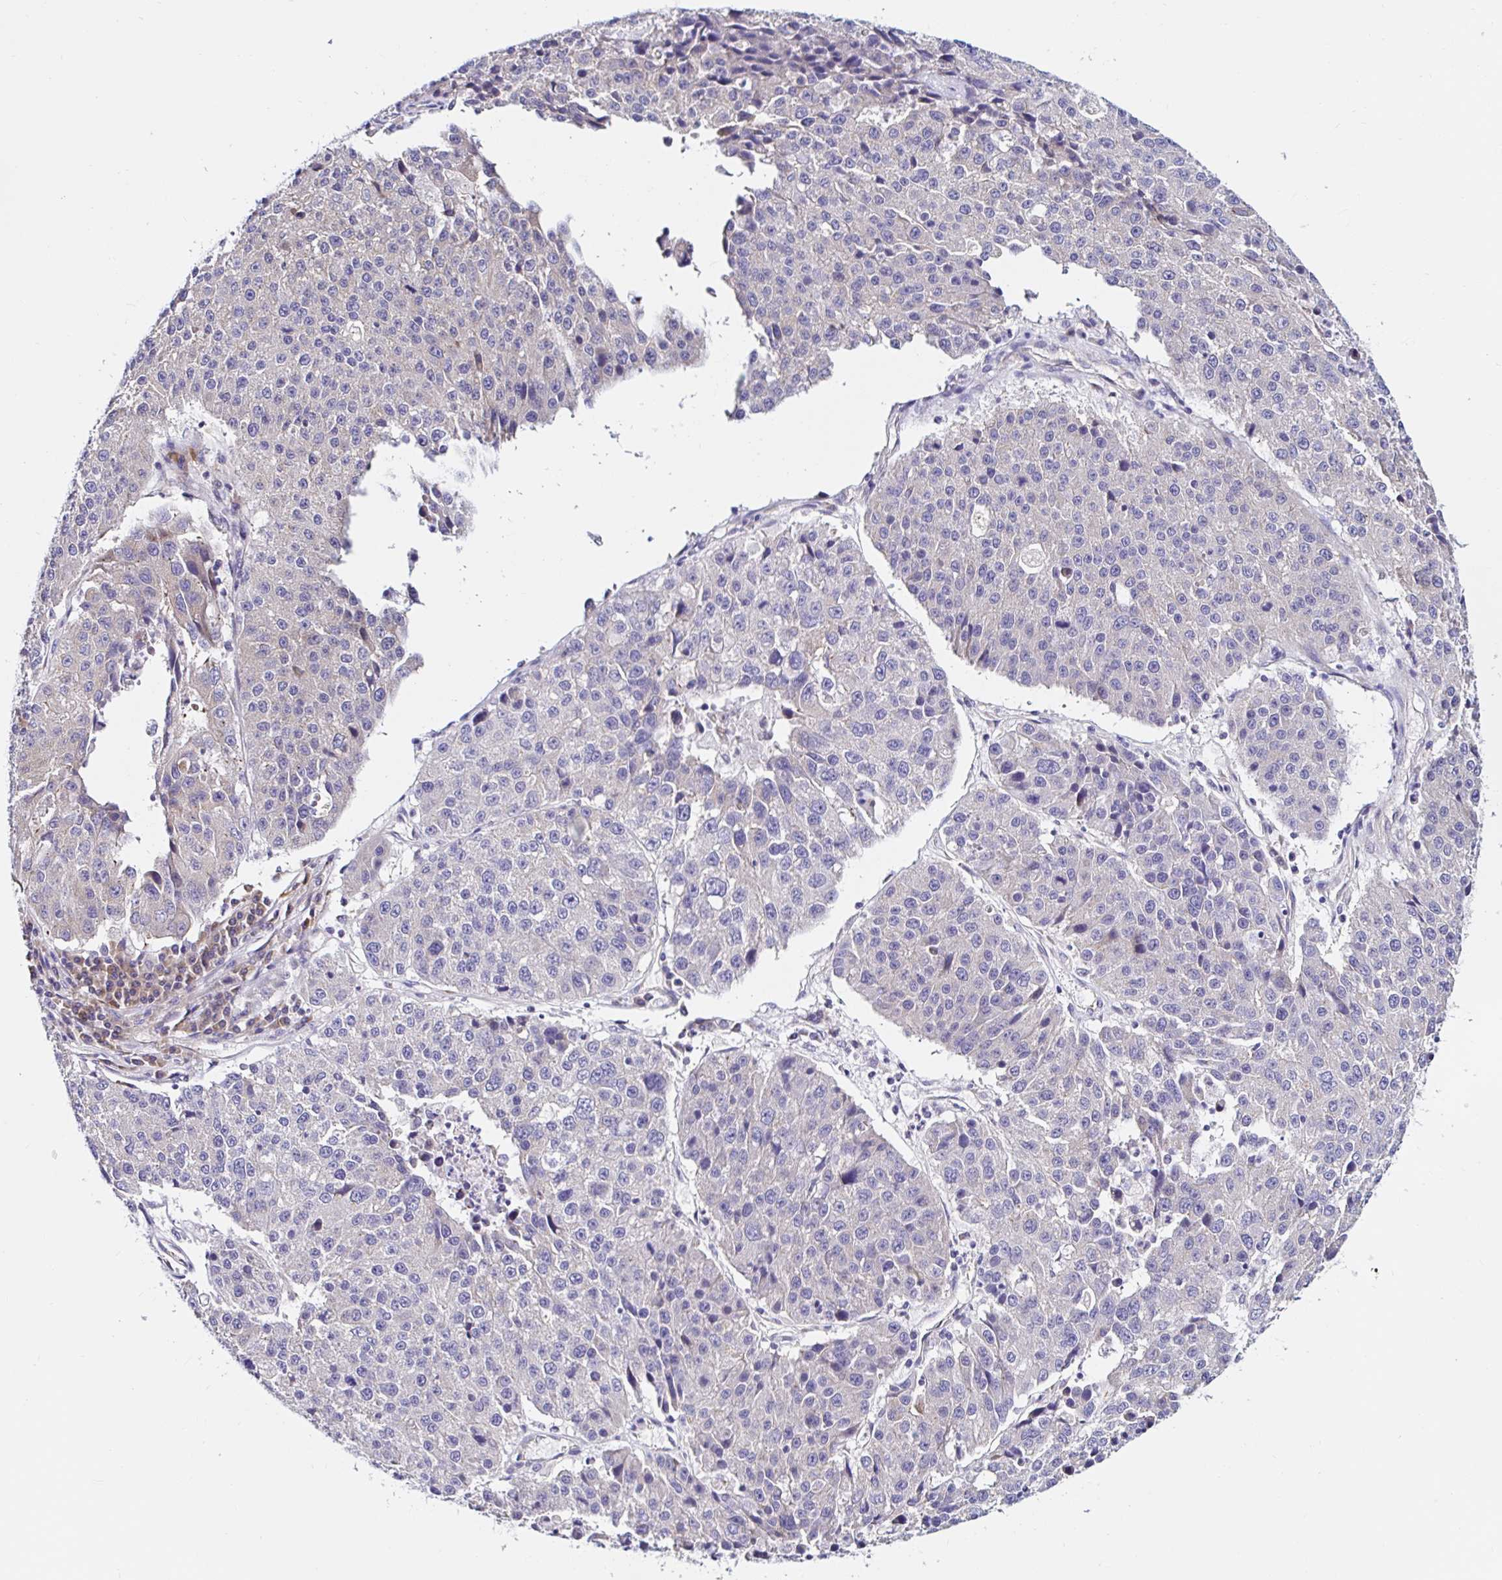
{"staining": {"intensity": "negative", "quantity": "none", "location": "none"}, "tissue": "stomach cancer", "cell_type": "Tumor cells", "image_type": "cancer", "snomed": [{"axis": "morphology", "description": "Adenocarcinoma, NOS"}, {"axis": "topography", "description": "Stomach"}], "caption": "Tumor cells are negative for brown protein staining in stomach cancer (adenocarcinoma).", "gene": "VSIG2", "patient": {"sex": "male", "age": 71}}